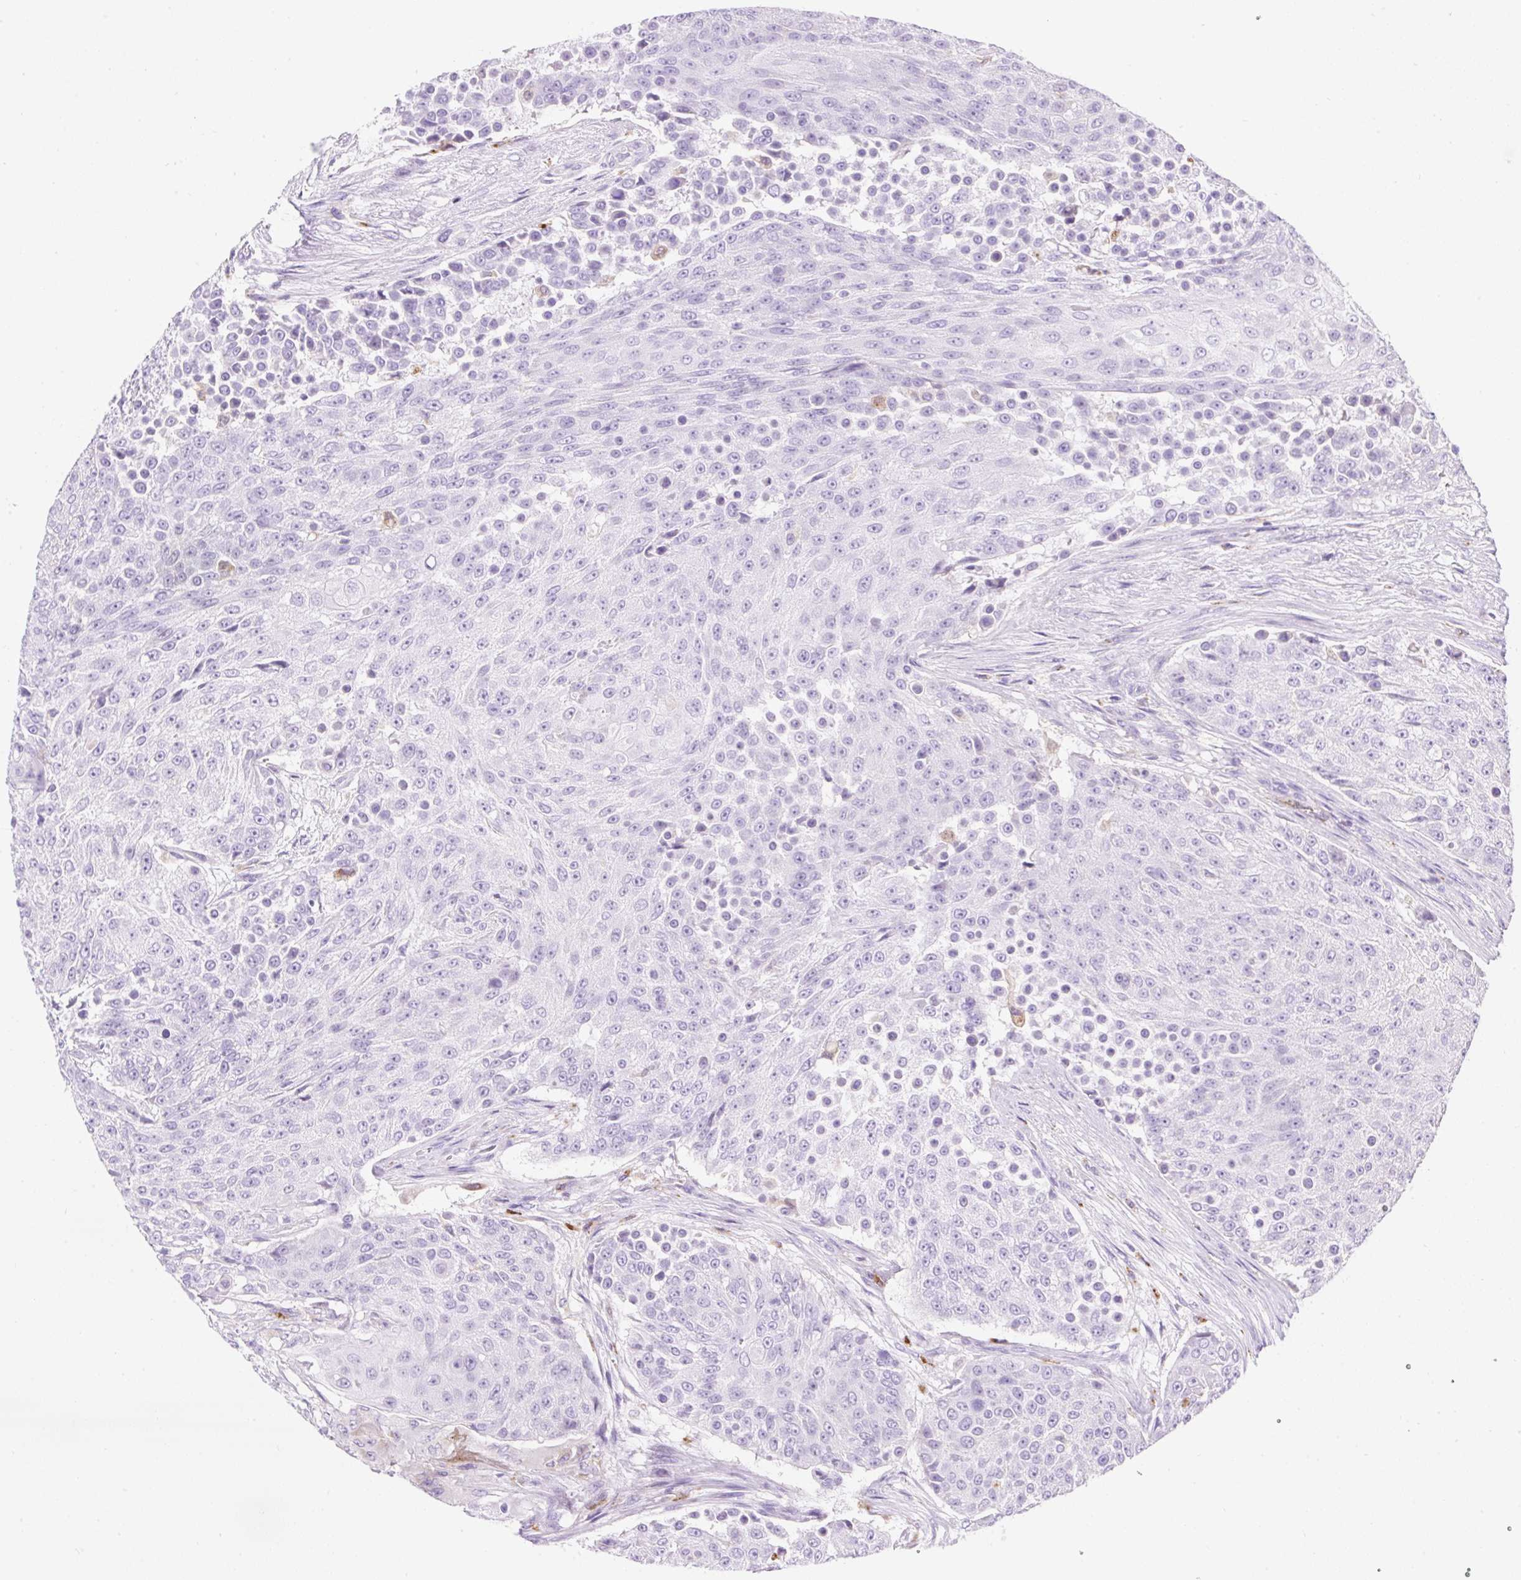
{"staining": {"intensity": "negative", "quantity": "none", "location": "none"}, "tissue": "urothelial cancer", "cell_type": "Tumor cells", "image_type": "cancer", "snomed": [{"axis": "morphology", "description": "Urothelial carcinoma, High grade"}, {"axis": "topography", "description": "Urinary bladder"}], "caption": "Tumor cells show no significant staining in urothelial cancer. Nuclei are stained in blue.", "gene": "HEXB", "patient": {"sex": "female", "age": 63}}